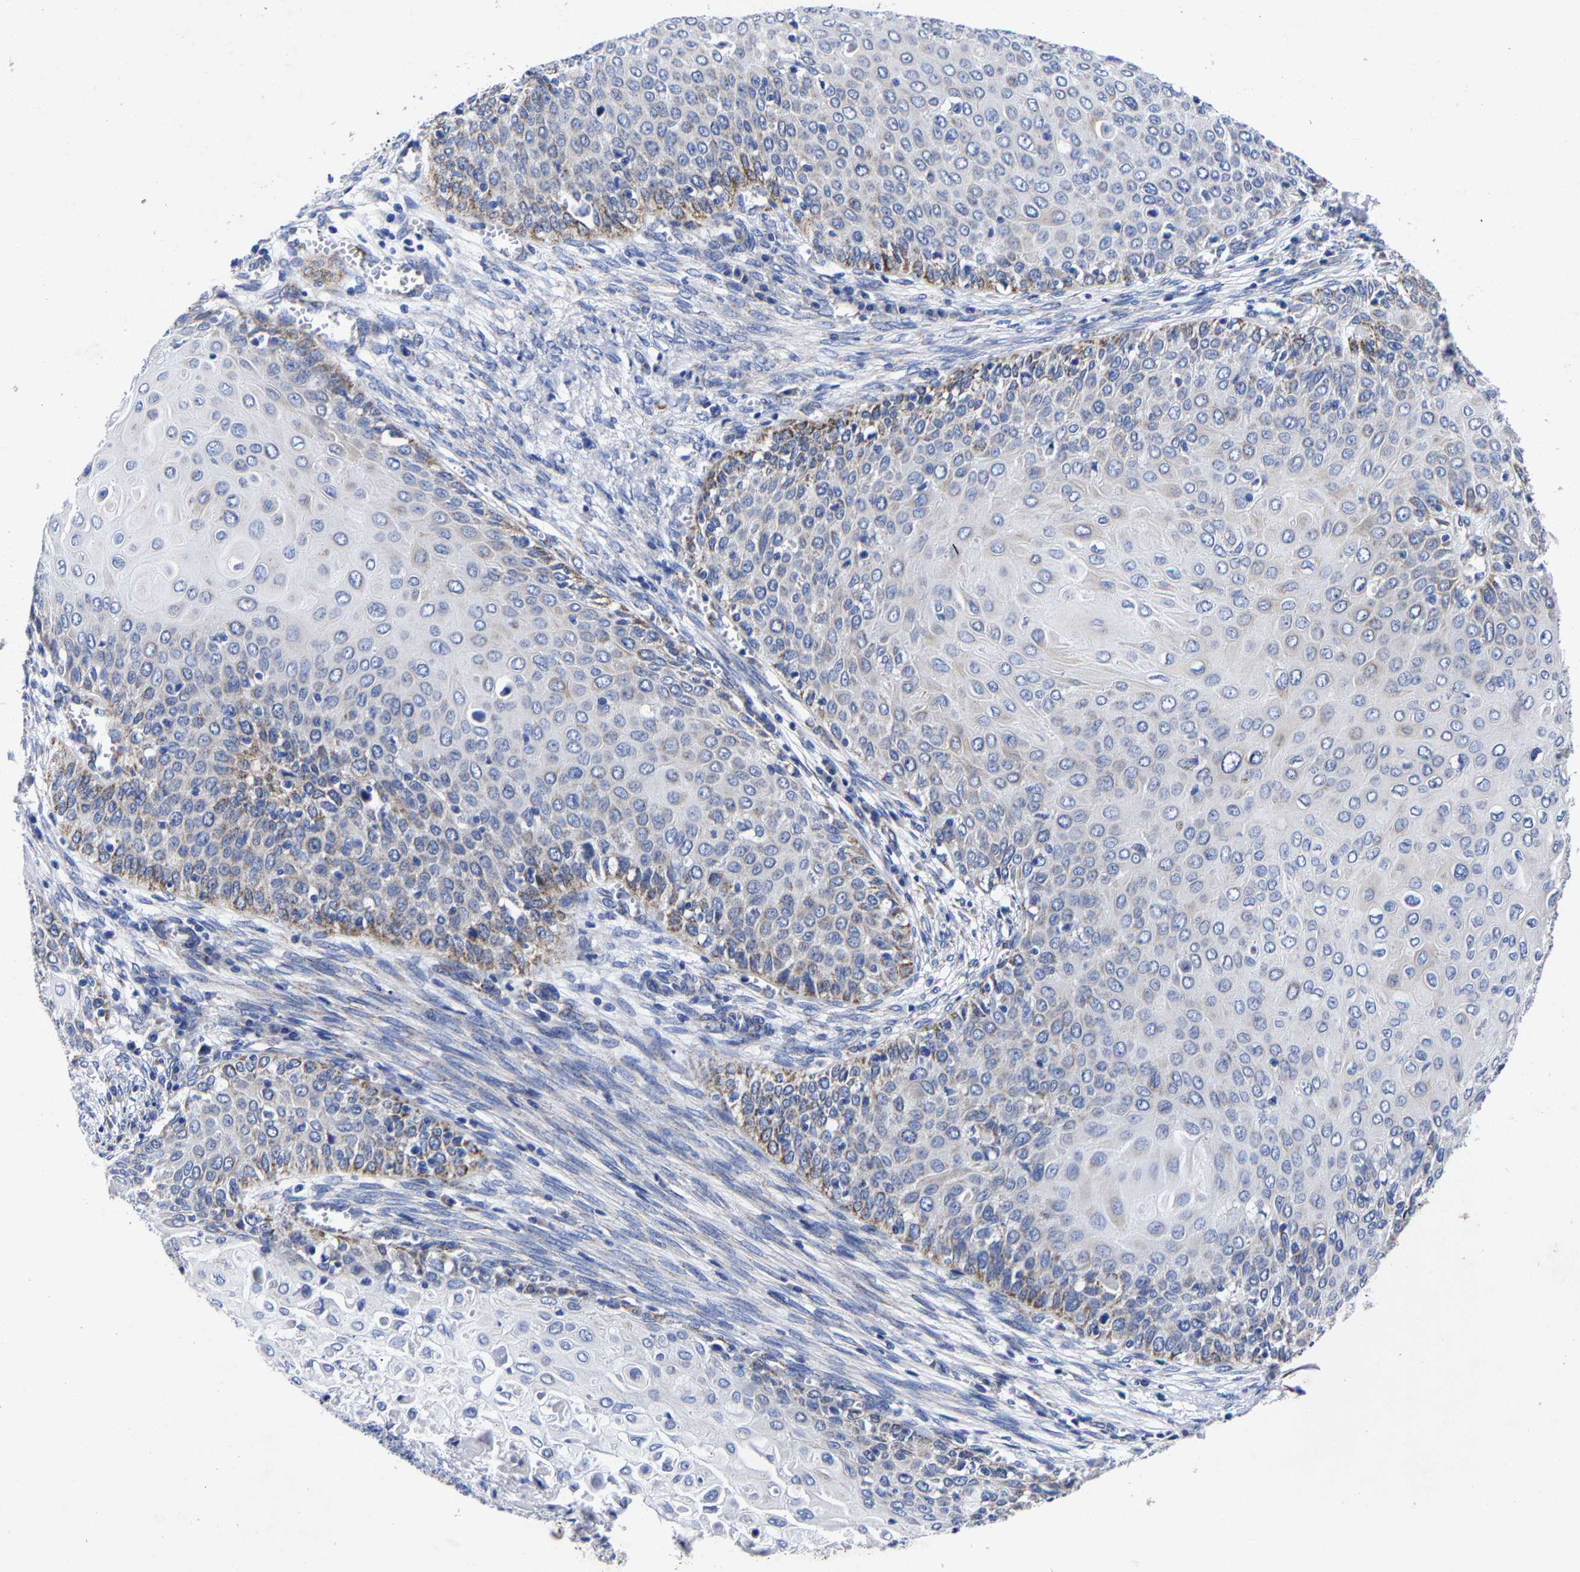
{"staining": {"intensity": "moderate", "quantity": "<25%", "location": "cytoplasmic/membranous"}, "tissue": "cervical cancer", "cell_type": "Tumor cells", "image_type": "cancer", "snomed": [{"axis": "morphology", "description": "Squamous cell carcinoma, NOS"}, {"axis": "topography", "description": "Cervix"}], "caption": "High-magnification brightfield microscopy of cervical cancer stained with DAB (3,3'-diaminobenzidine) (brown) and counterstained with hematoxylin (blue). tumor cells exhibit moderate cytoplasmic/membranous positivity is appreciated in approximately<25% of cells.", "gene": "AASS", "patient": {"sex": "female", "age": 39}}